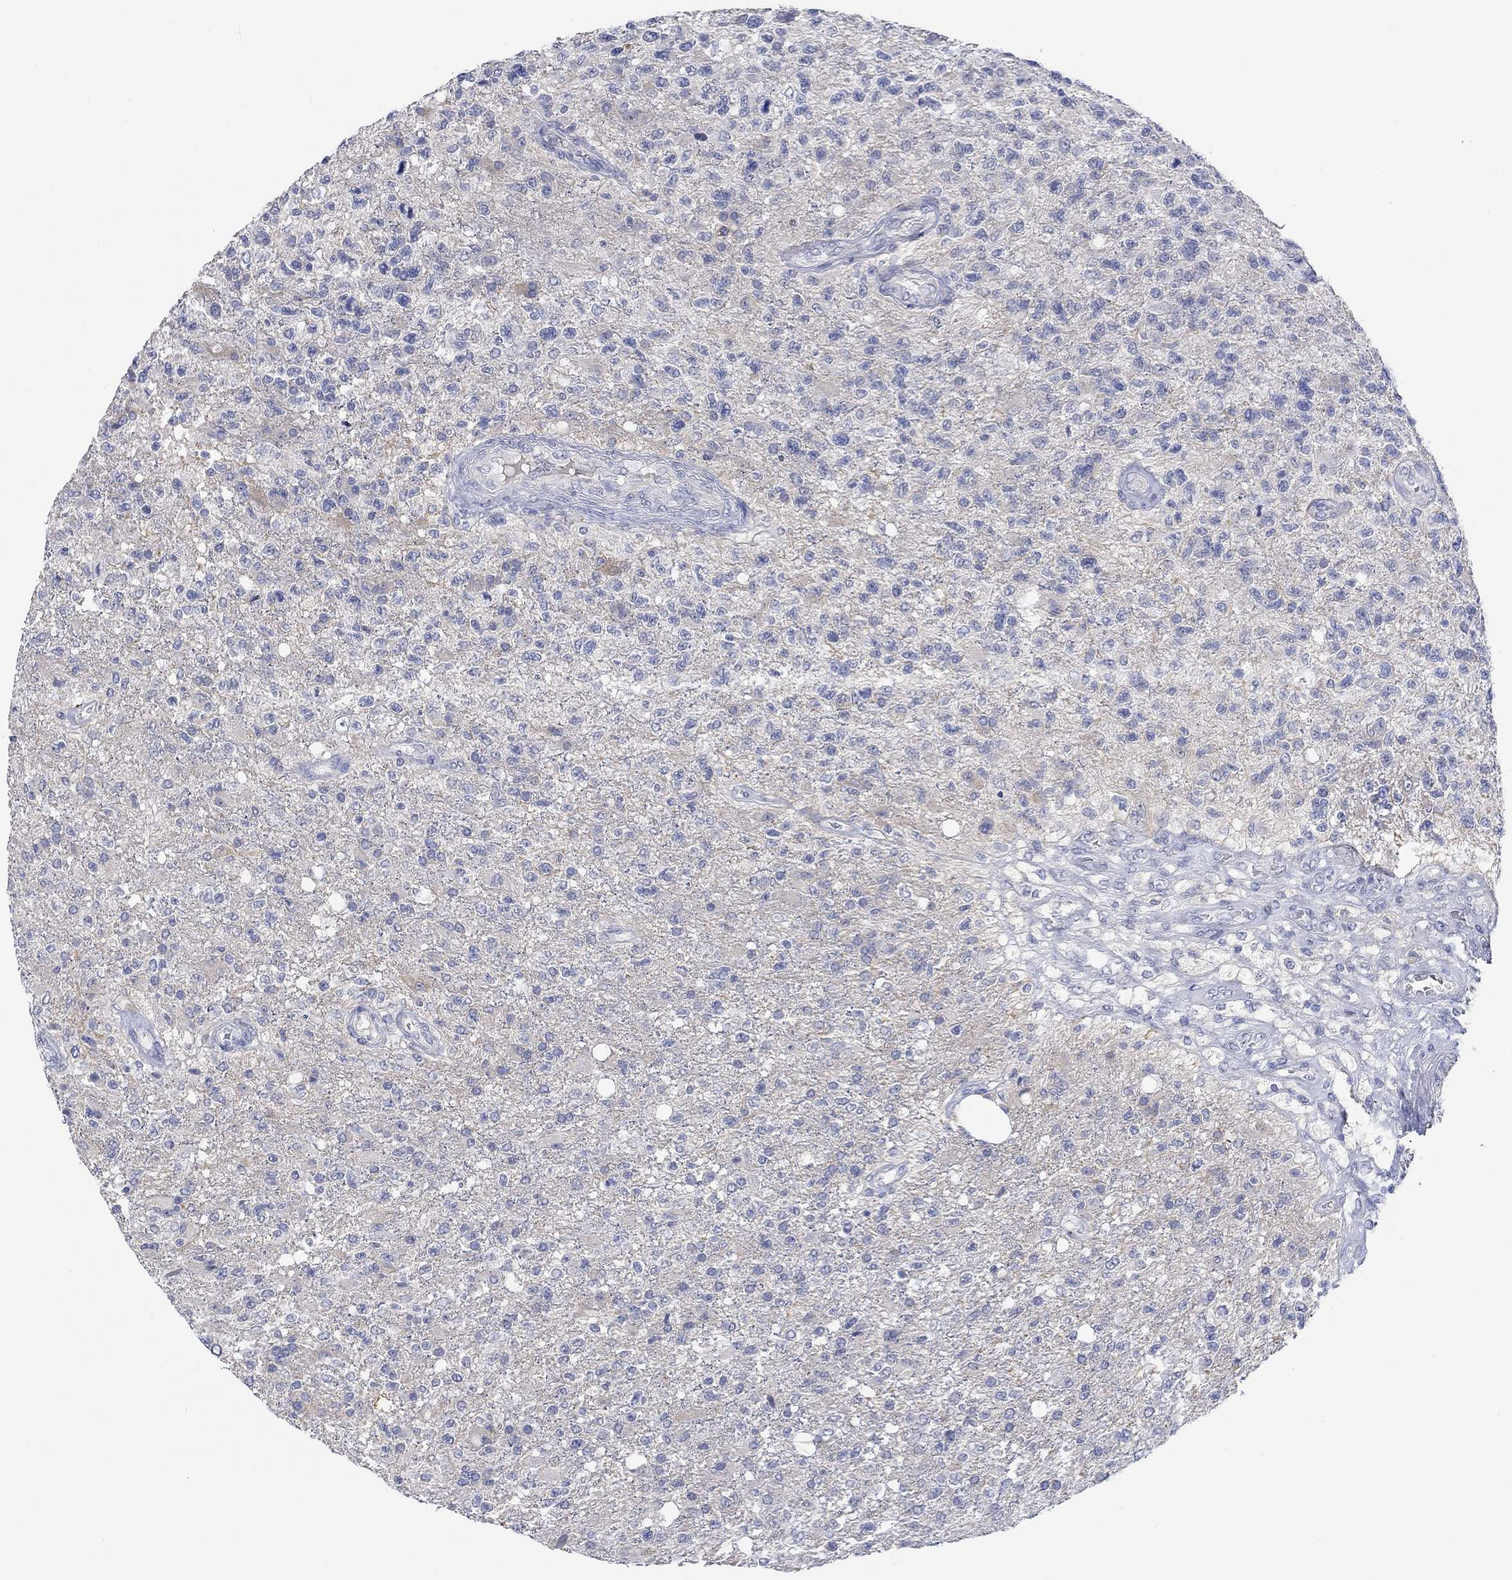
{"staining": {"intensity": "weak", "quantity": "<25%", "location": "cytoplasmic/membranous"}, "tissue": "glioma", "cell_type": "Tumor cells", "image_type": "cancer", "snomed": [{"axis": "morphology", "description": "Glioma, malignant, High grade"}, {"axis": "topography", "description": "Brain"}], "caption": "Immunohistochemical staining of high-grade glioma (malignant) displays no significant staining in tumor cells.", "gene": "DLK1", "patient": {"sex": "male", "age": 56}}